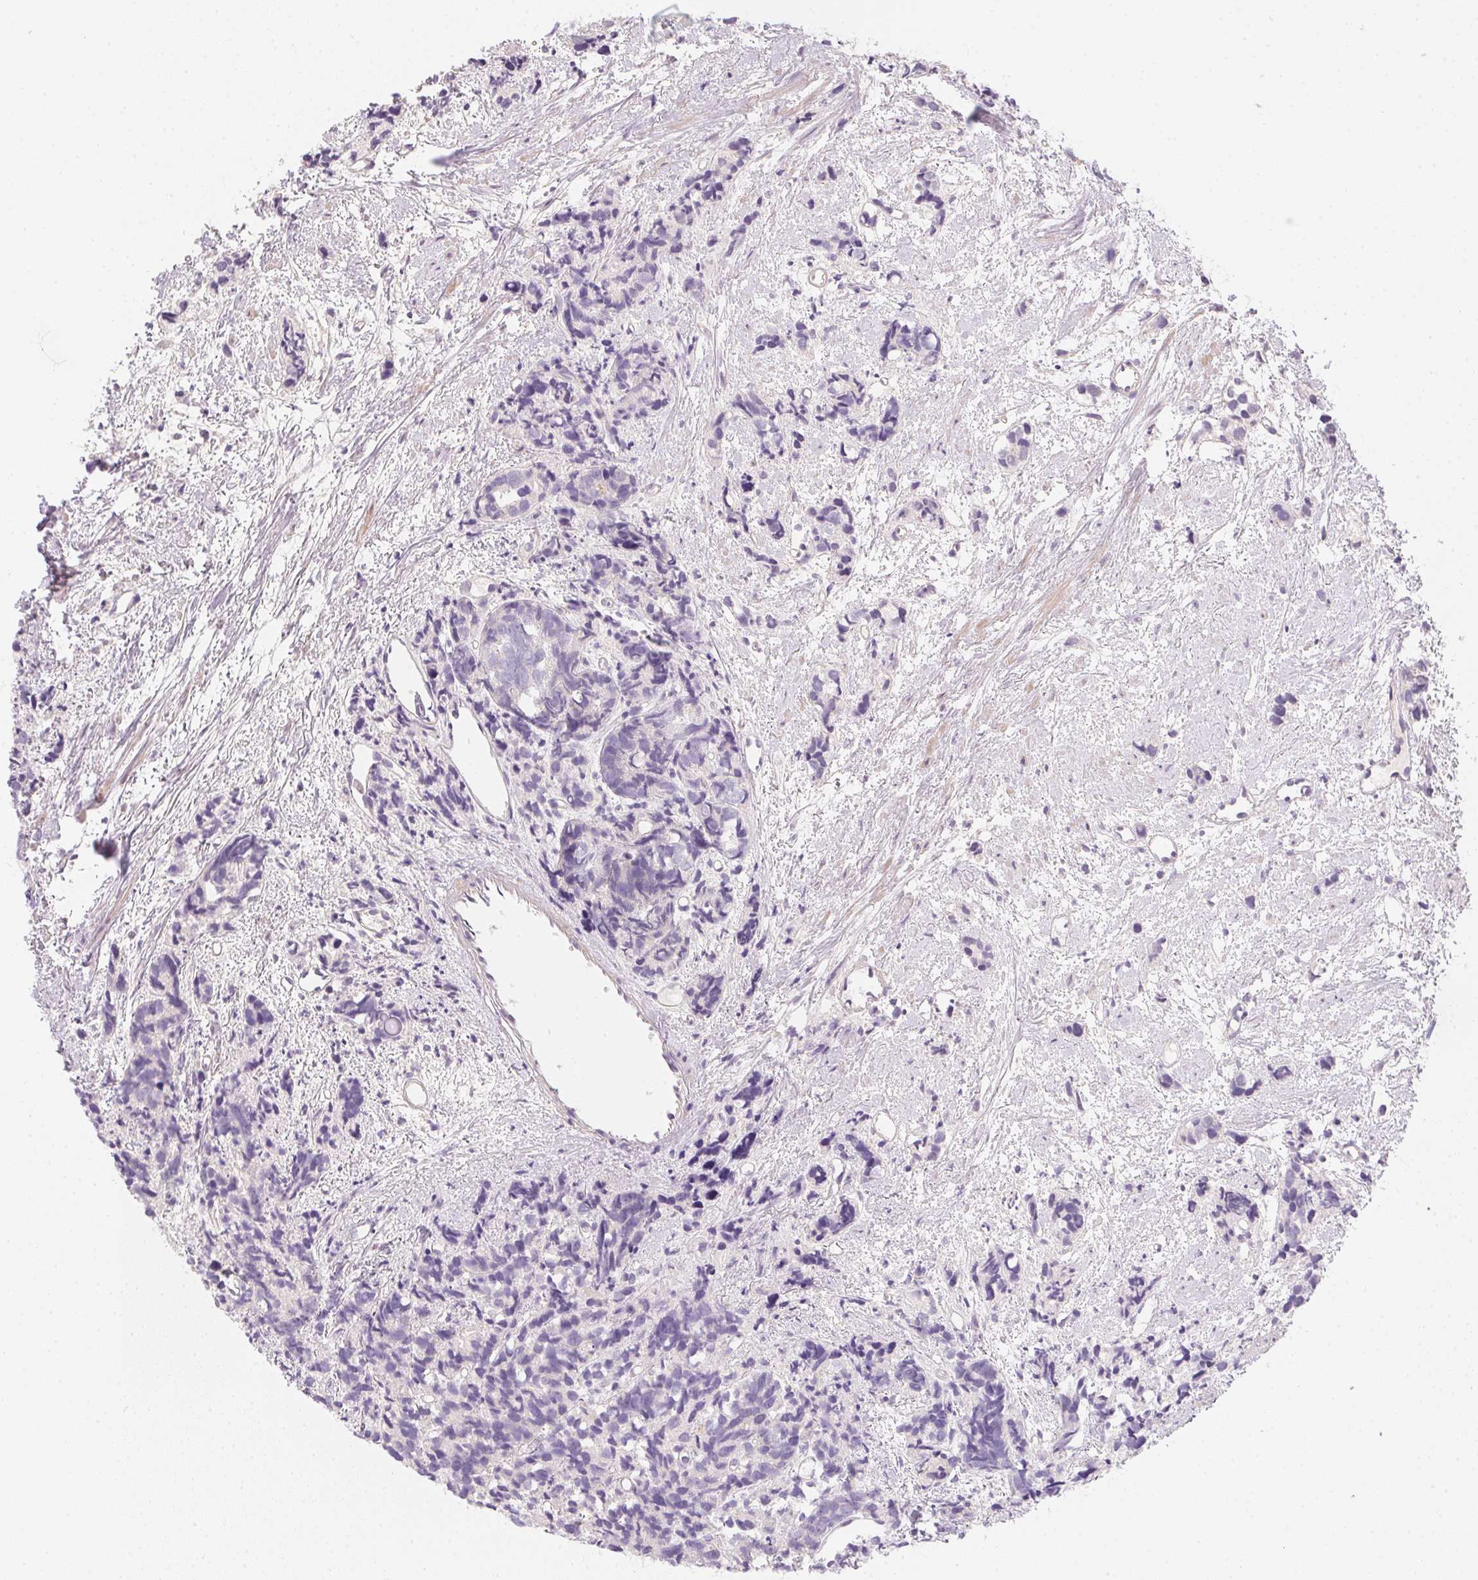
{"staining": {"intensity": "weak", "quantity": "<25%", "location": "nuclear"}, "tissue": "prostate cancer", "cell_type": "Tumor cells", "image_type": "cancer", "snomed": [{"axis": "morphology", "description": "Adenocarcinoma, High grade"}, {"axis": "topography", "description": "Prostate"}], "caption": "Immunohistochemistry micrograph of human prostate cancer stained for a protein (brown), which displays no positivity in tumor cells.", "gene": "HELLS", "patient": {"sex": "male", "age": 77}}